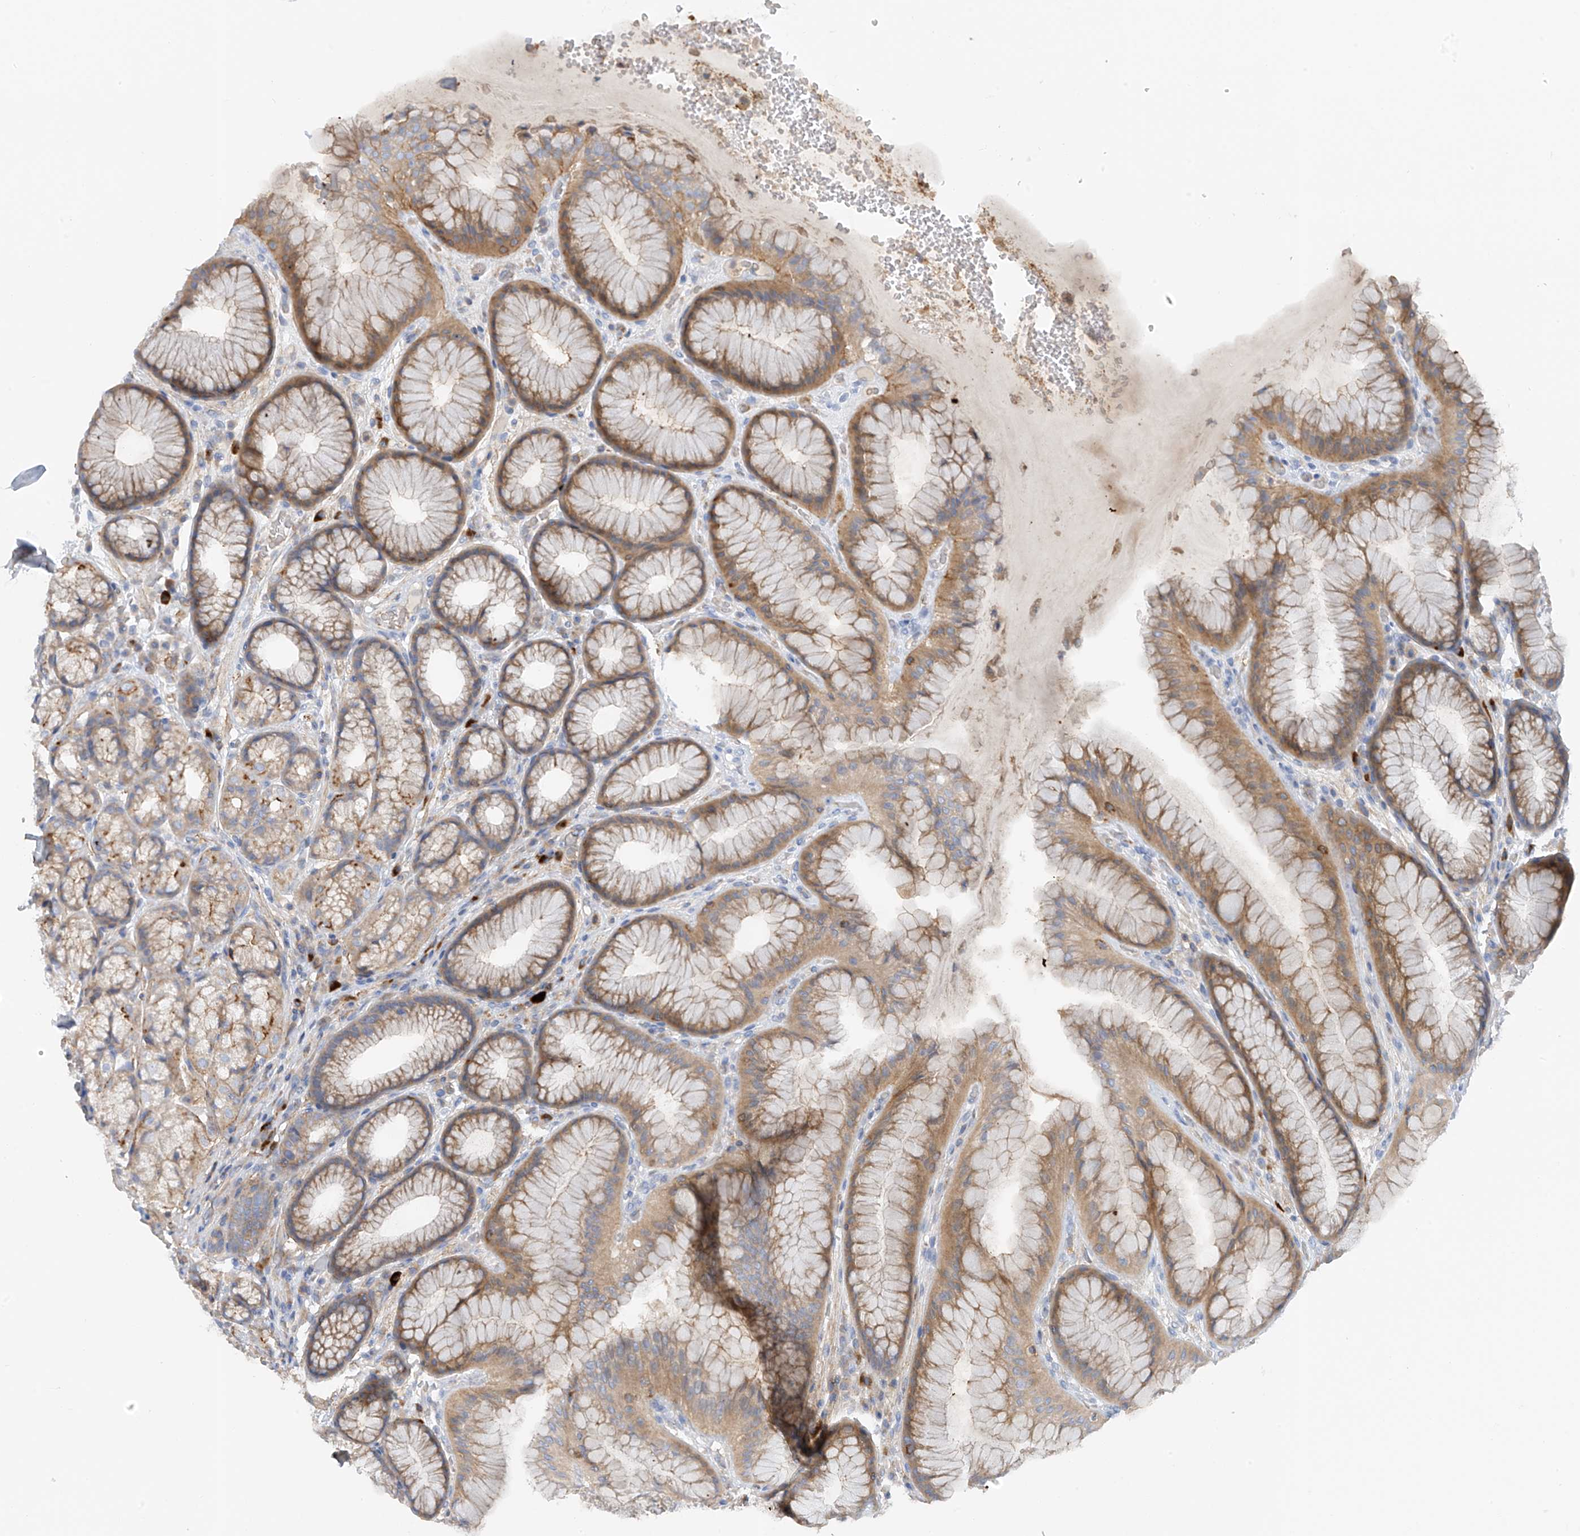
{"staining": {"intensity": "moderate", "quantity": ">75%", "location": "cytoplasmic/membranous"}, "tissue": "stomach", "cell_type": "Glandular cells", "image_type": "normal", "snomed": [{"axis": "morphology", "description": "Normal tissue, NOS"}, {"axis": "topography", "description": "Stomach"}], "caption": "High-magnification brightfield microscopy of benign stomach stained with DAB (brown) and counterstained with hematoxylin (blue). glandular cells exhibit moderate cytoplasmic/membranous positivity is present in approximately>75% of cells. The staining was performed using DAB (3,3'-diaminobenzidine) to visualize the protein expression in brown, while the nuclei were stained in blue with hematoxylin (Magnification: 20x).", "gene": "NALCN", "patient": {"sex": "male", "age": 57}}